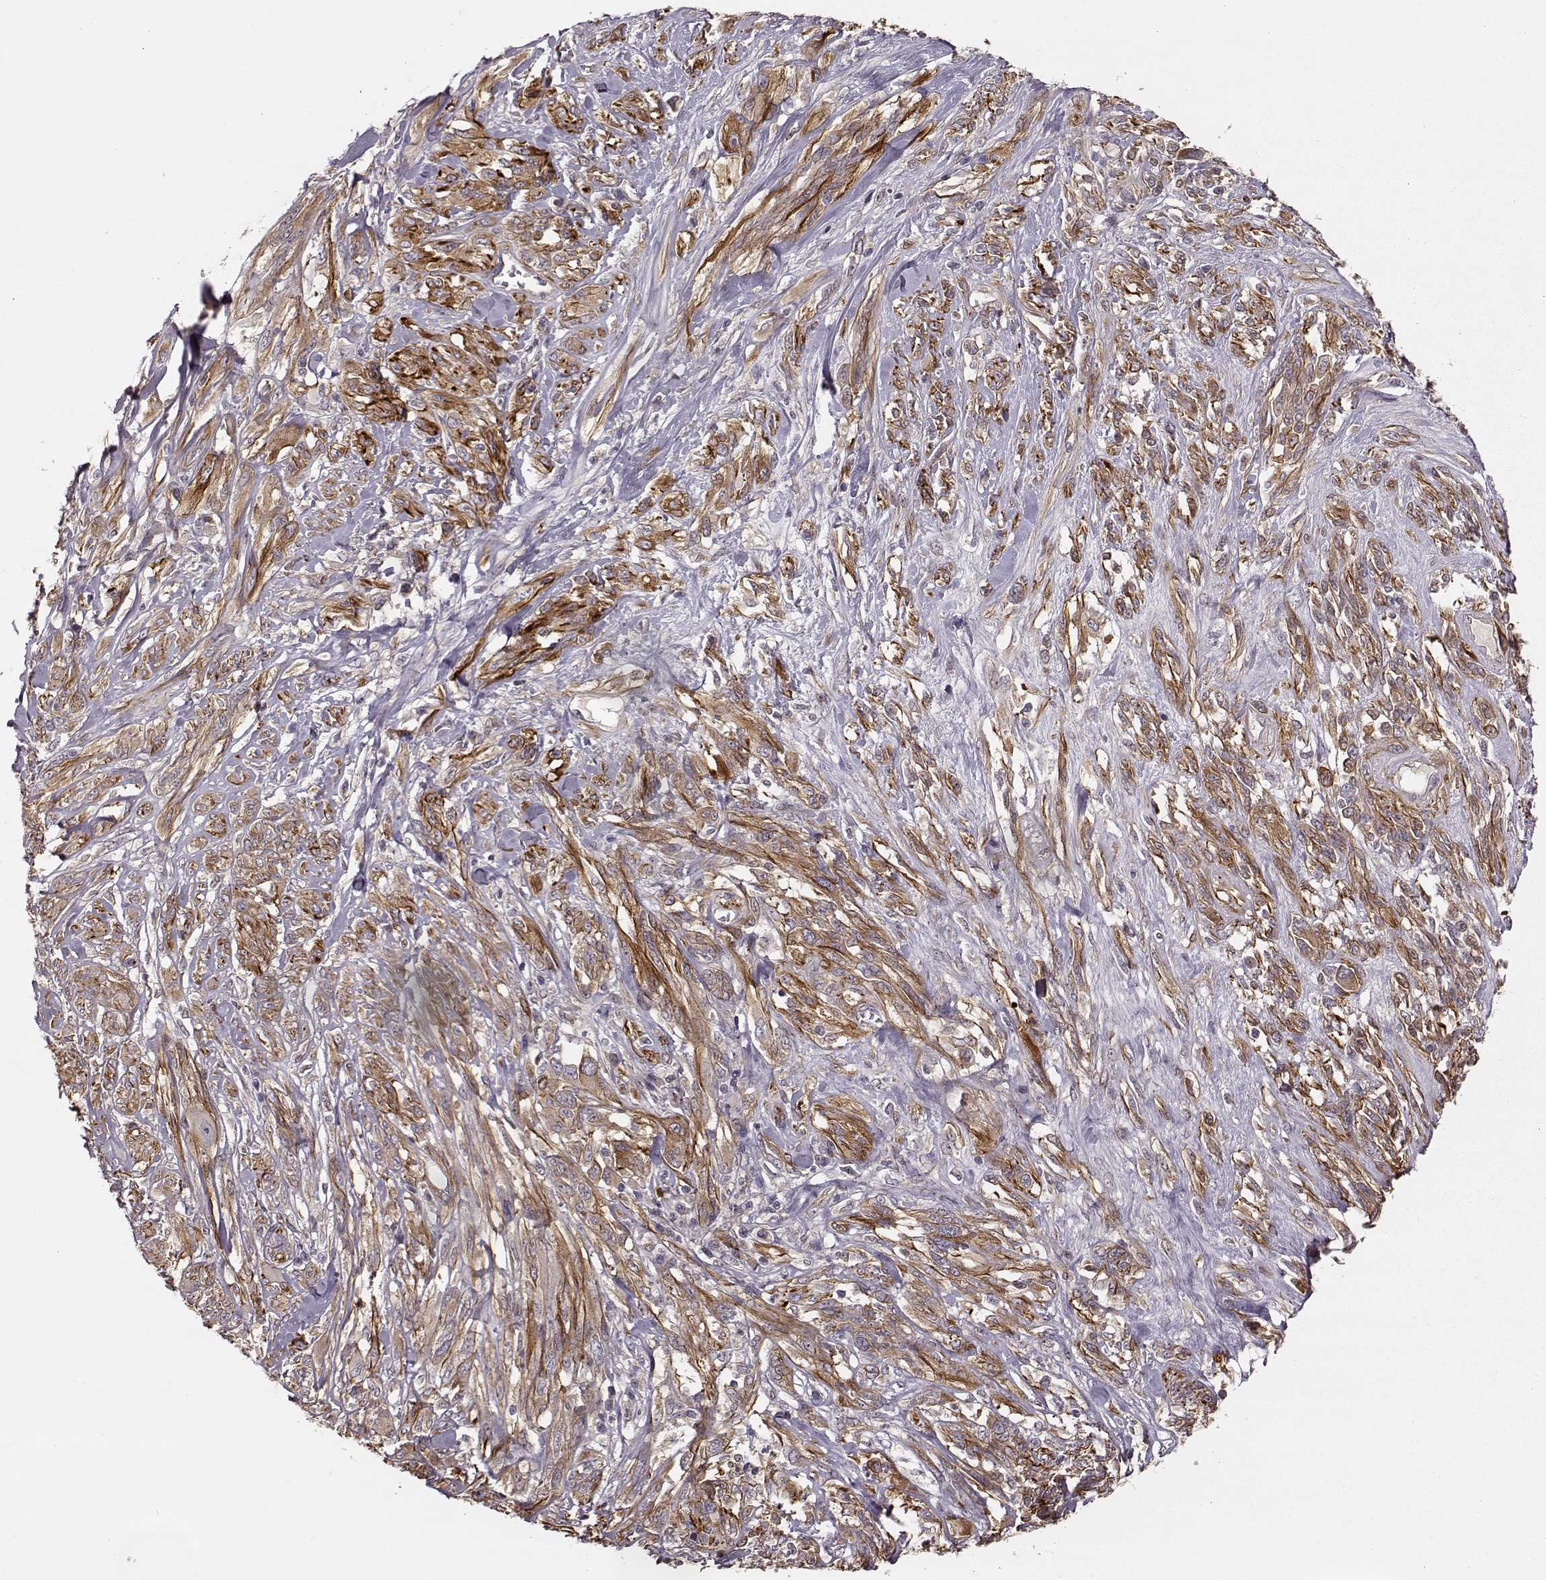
{"staining": {"intensity": "weak", "quantity": ">75%", "location": "cytoplasmic/membranous"}, "tissue": "melanoma", "cell_type": "Tumor cells", "image_type": "cancer", "snomed": [{"axis": "morphology", "description": "Malignant melanoma, NOS"}, {"axis": "topography", "description": "Skin"}], "caption": "There is low levels of weak cytoplasmic/membranous expression in tumor cells of melanoma, as demonstrated by immunohistochemical staining (brown color).", "gene": "MTR", "patient": {"sex": "female", "age": 91}}